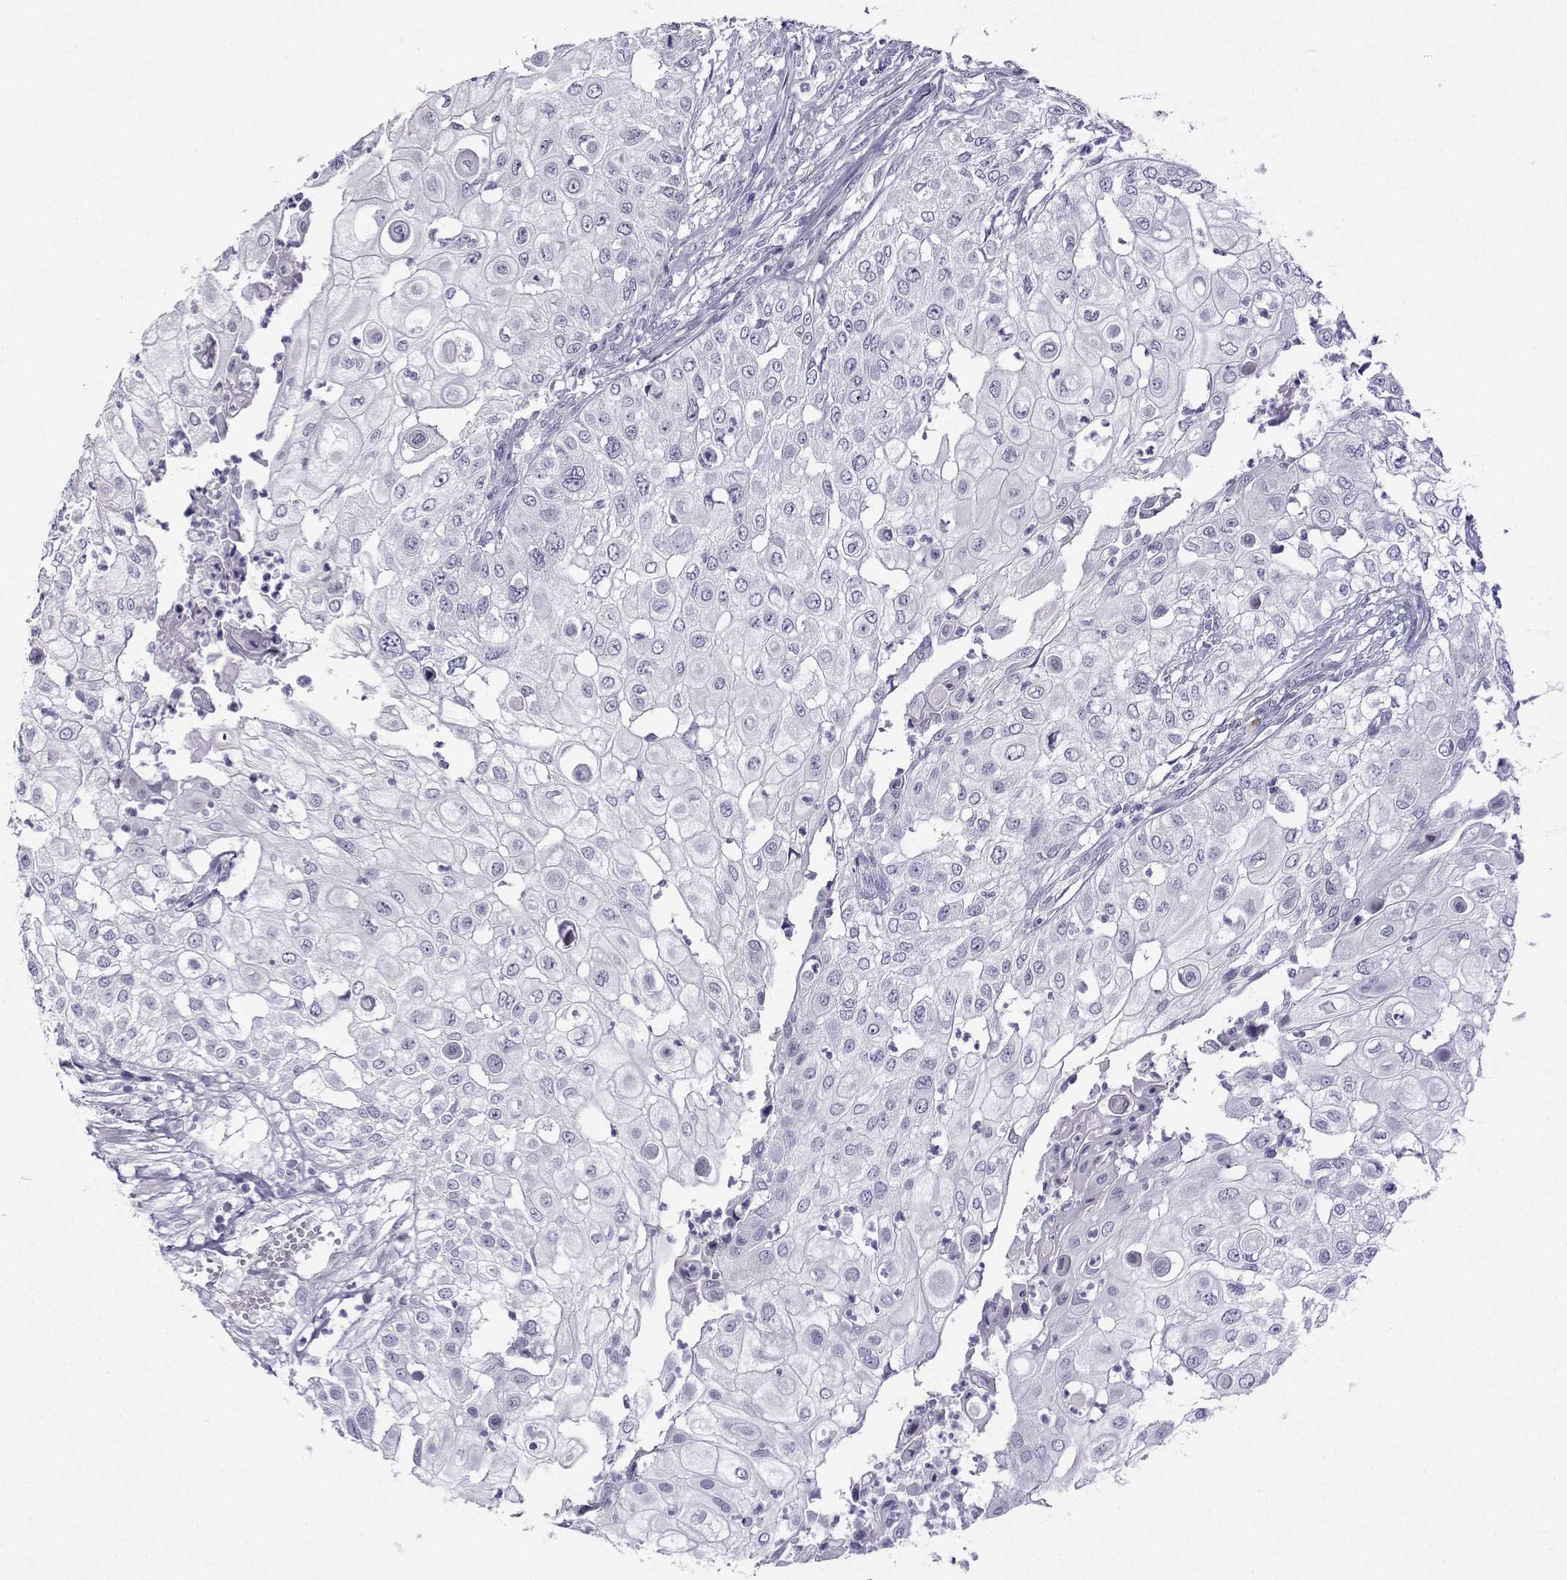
{"staining": {"intensity": "negative", "quantity": "none", "location": "none"}, "tissue": "urothelial cancer", "cell_type": "Tumor cells", "image_type": "cancer", "snomed": [{"axis": "morphology", "description": "Urothelial carcinoma, High grade"}, {"axis": "topography", "description": "Urinary bladder"}], "caption": "Protein analysis of urothelial cancer reveals no significant staining in tumor cells.", "gene": "FBXO24", "patient": {"sex": "female", "age": 79}}